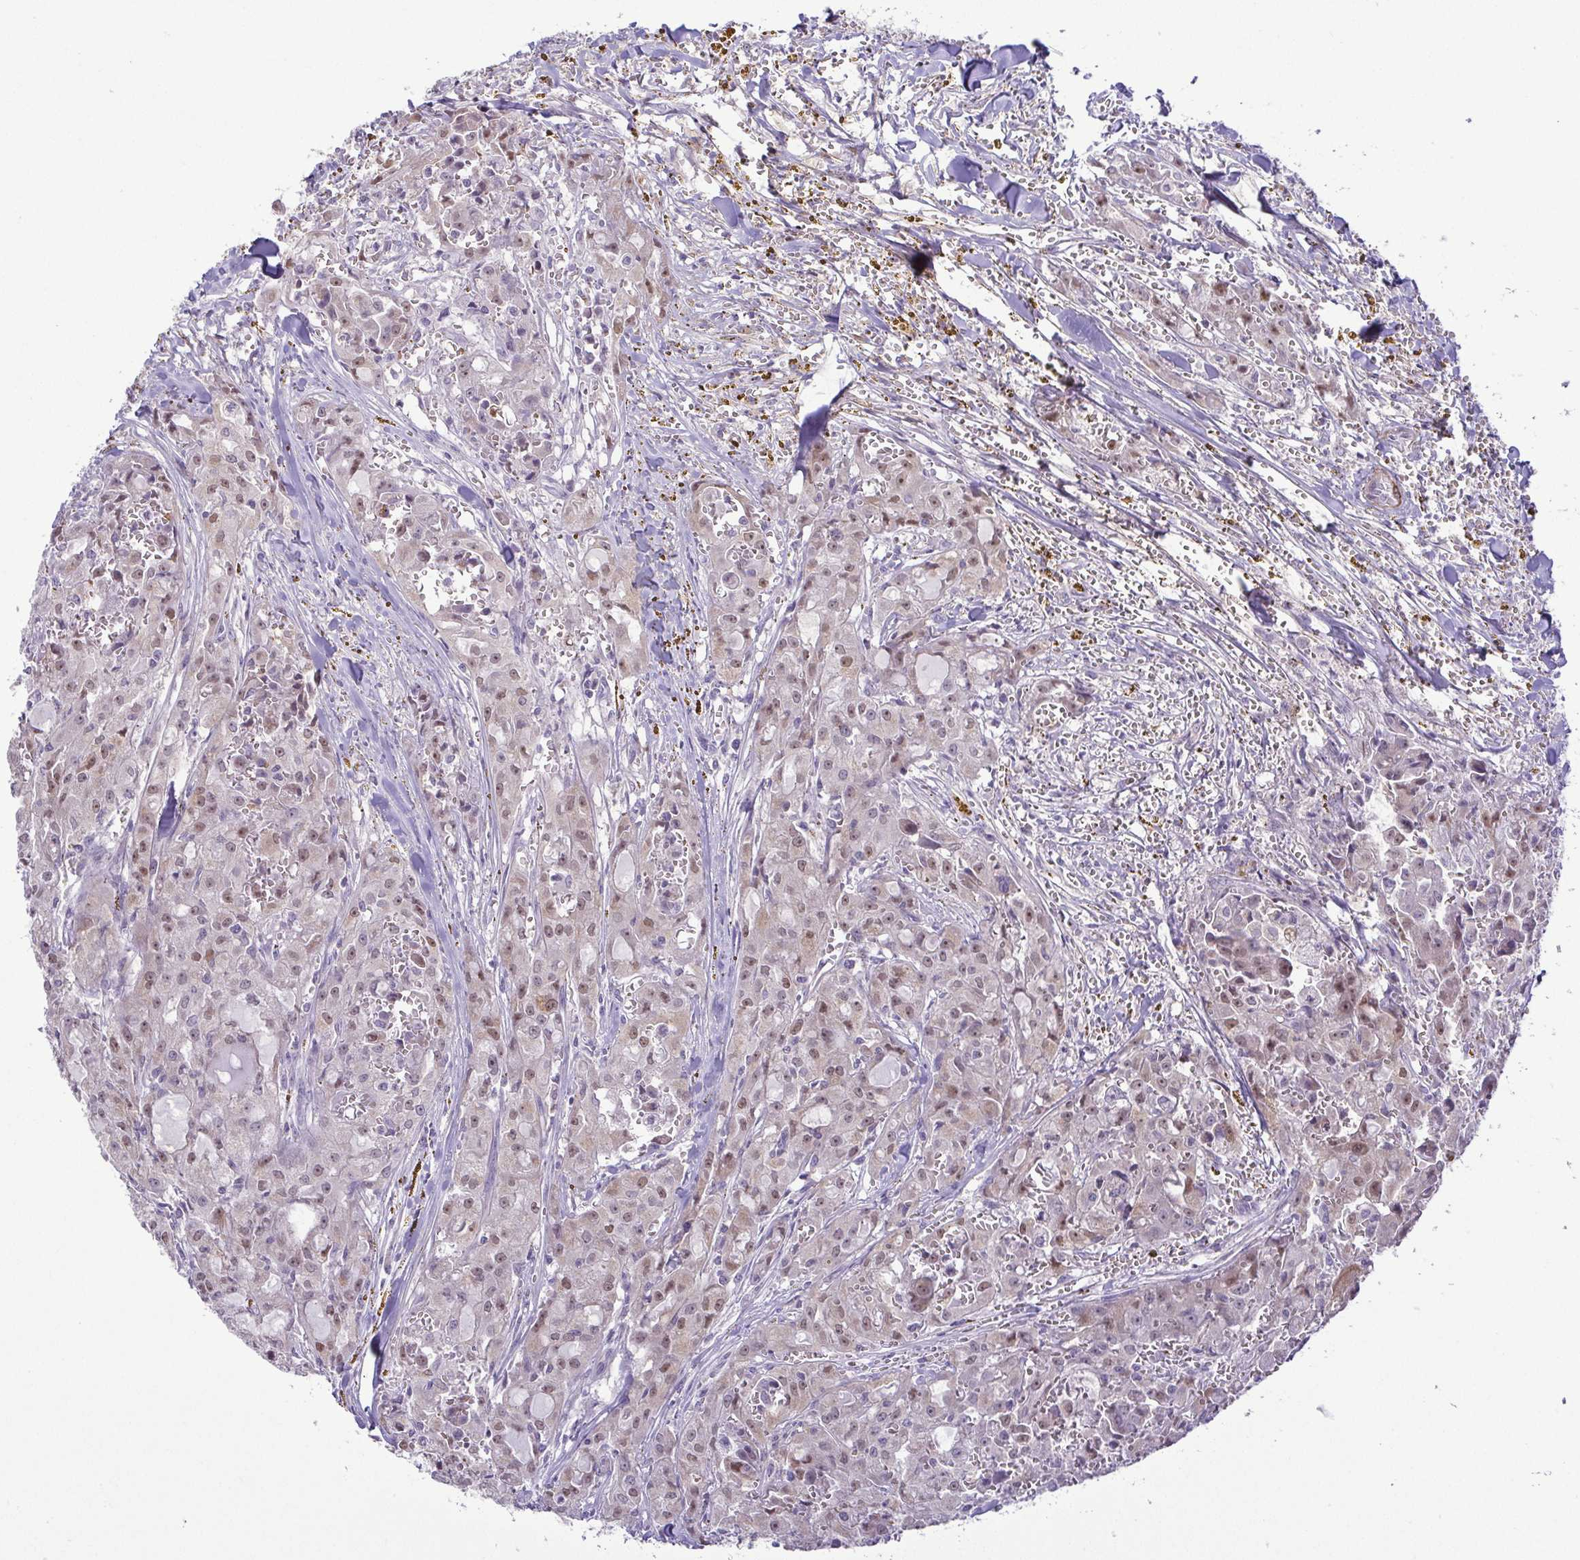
{"staining": {"intensity": "weak", "quantity": "25%-75%", "location": "nuclear"}, "tissue": "head and neck cancer", "cell_type": "Tumor cells", "image_type": "cancer", "snomed": [{"axis": "morphology", "description": "Adenocarcinoma, NOS"}, {"axis": "topography", "description": "Head-Neck"}], "caption": "Immunohistochemistry staining of adenocarcinoma (head and neck), which displays low levels of weak nuclear expression in about 25%-75% of tumor cells indicating weak nuclear protein staining. The staining was performed using DAB (brown) for protein detection and nuclei were counterstained in hematoxylin (blue).", "gene": "RSL24D1", "patient": {"sex": "male", "age": 64}}